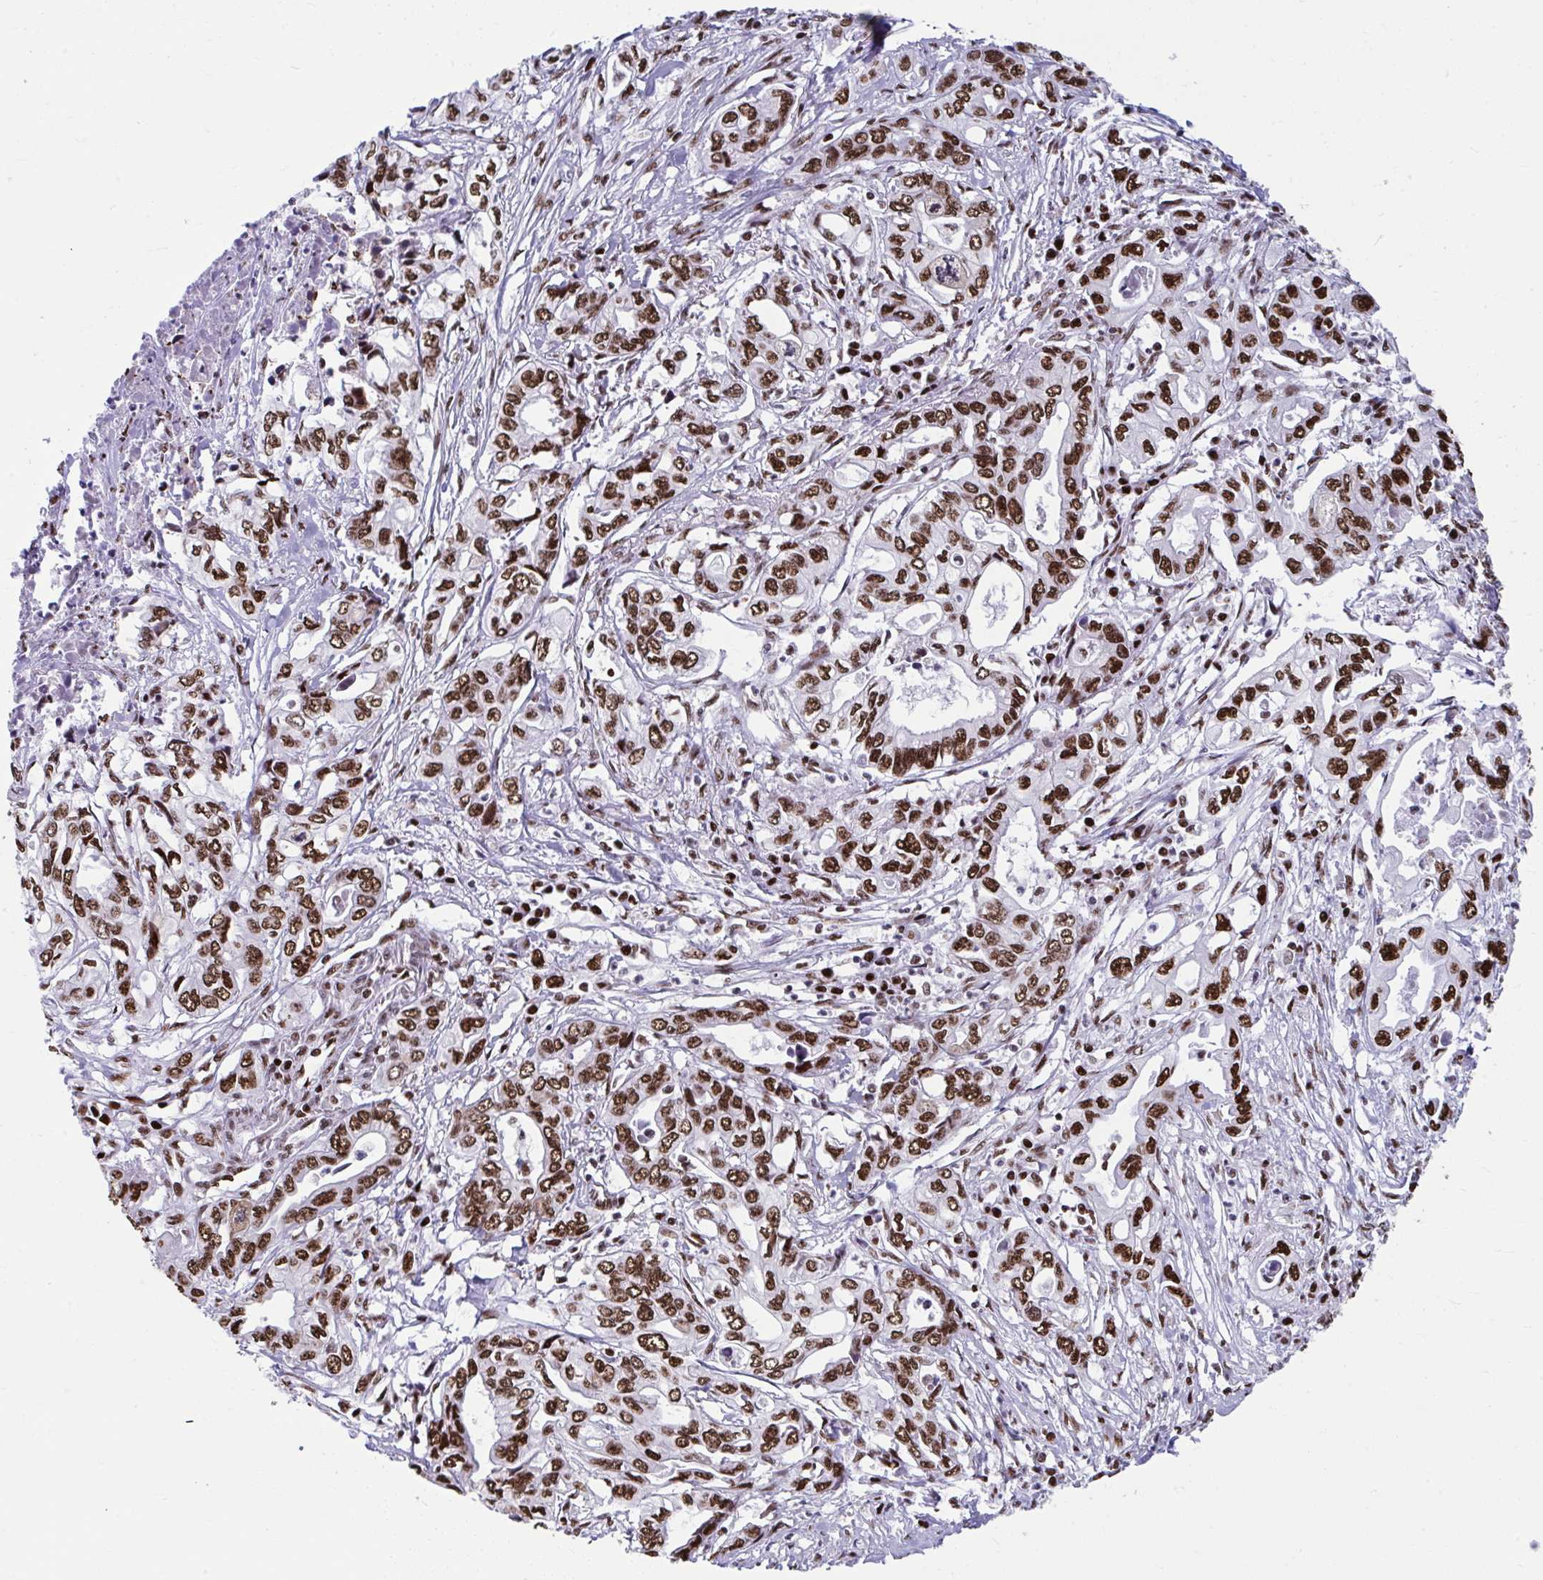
{"staining": {"intensity": "strong", "quantity": ">75%", "location": "nuclear"}, "tissue": "pancreatic cancer", "cell_type": "Tumor cells", "image_type": "cancer", "snomed": [{"axis": "morphology", "description": "Adenocarcinoma, NOS"}, {"axis": "topography", "description": "Pancreas"}], "caption": "Immunohistochemical staining of pancreatic adenocarcinoma reveals high levels of strong nuclear protein expression in approximately >75% of tumor cells.", "gene": "SLC35C2", "patient": {"sex": "male", "age": 68}}